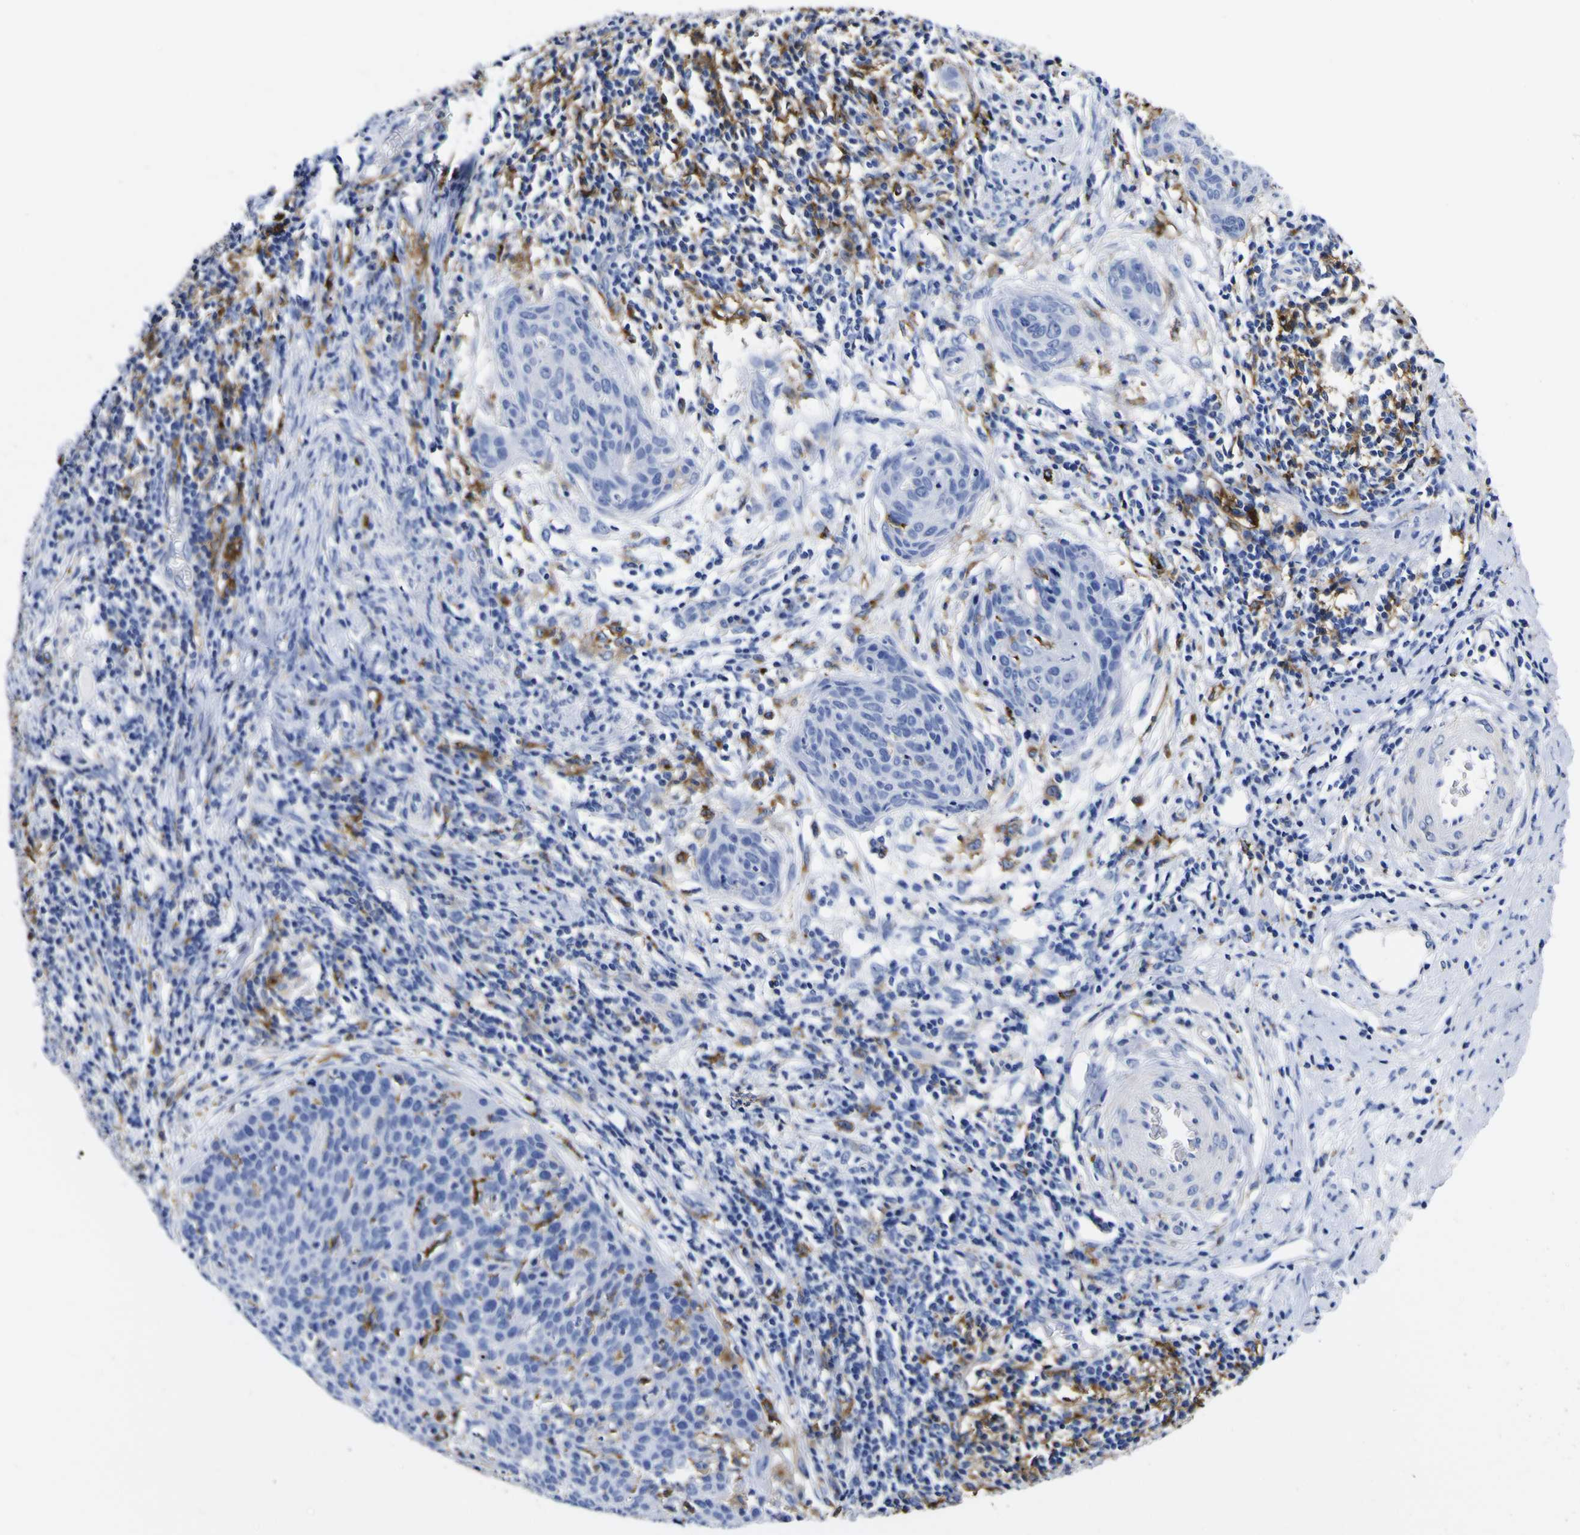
{"staining": {"intensity": "moderate", "quantity": "25%-75%", "location": "cytoplasmic/membranous"}, "tissue": "cervical cancer", "cell_type": "Tumor cells", "image_type": "cancer", "snomed": [{"axis": "morphology", "description": "Squamous cell carcinoma, NOS"}, {"axis": "topography", "description": "Cervix"}], "caption": "Human cervical squamous cell carcinoma stained with a brown dye demonstrates moderate cytoplasmic/membranous positive staining in about 25%-75% of tumor cells.", "gene": "HLA-DQA1", "patient": {"sex": "female", "age": 38}}